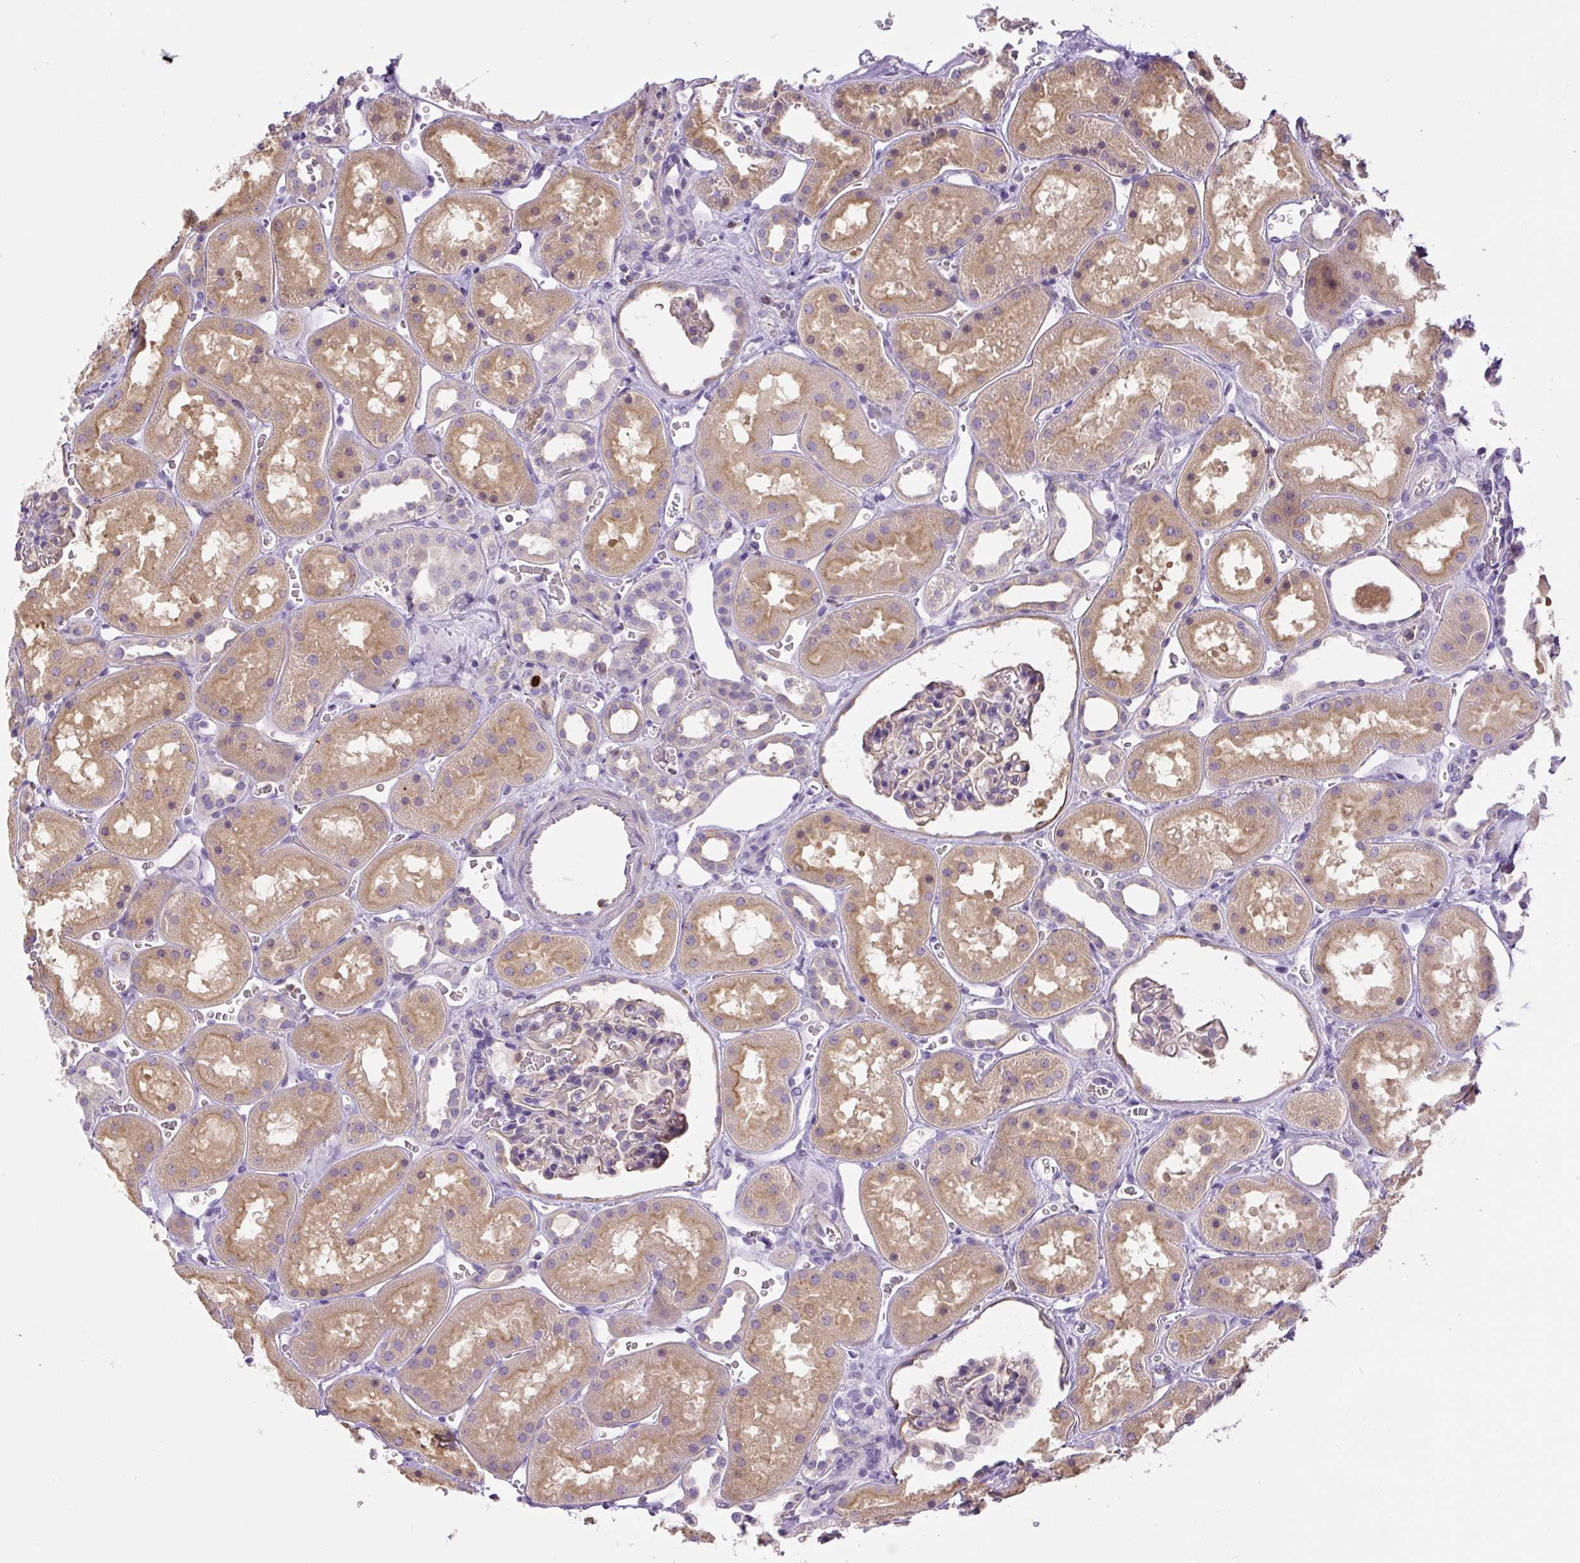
{"staining": {"intensity": "moderate", "quantity": "<25%", "location": "cytoplasmic/membranous"}, "tissue": "kidney", "cell_type": "Cells in glomeruli", "image_type": "normal", "snomed": [{"axis": "morphology", "description": "Normal tissue, NOS"}, {"axis": "topography", "description": "Kidney"}], "caption": "Protein staining reveals moderate cytoplasmic/membranous expression in approximately <25% of cells in glomeruli in normal kidney.", "gene": "PIP5KL1", "patient": {"sex": "female", "age": 41}}